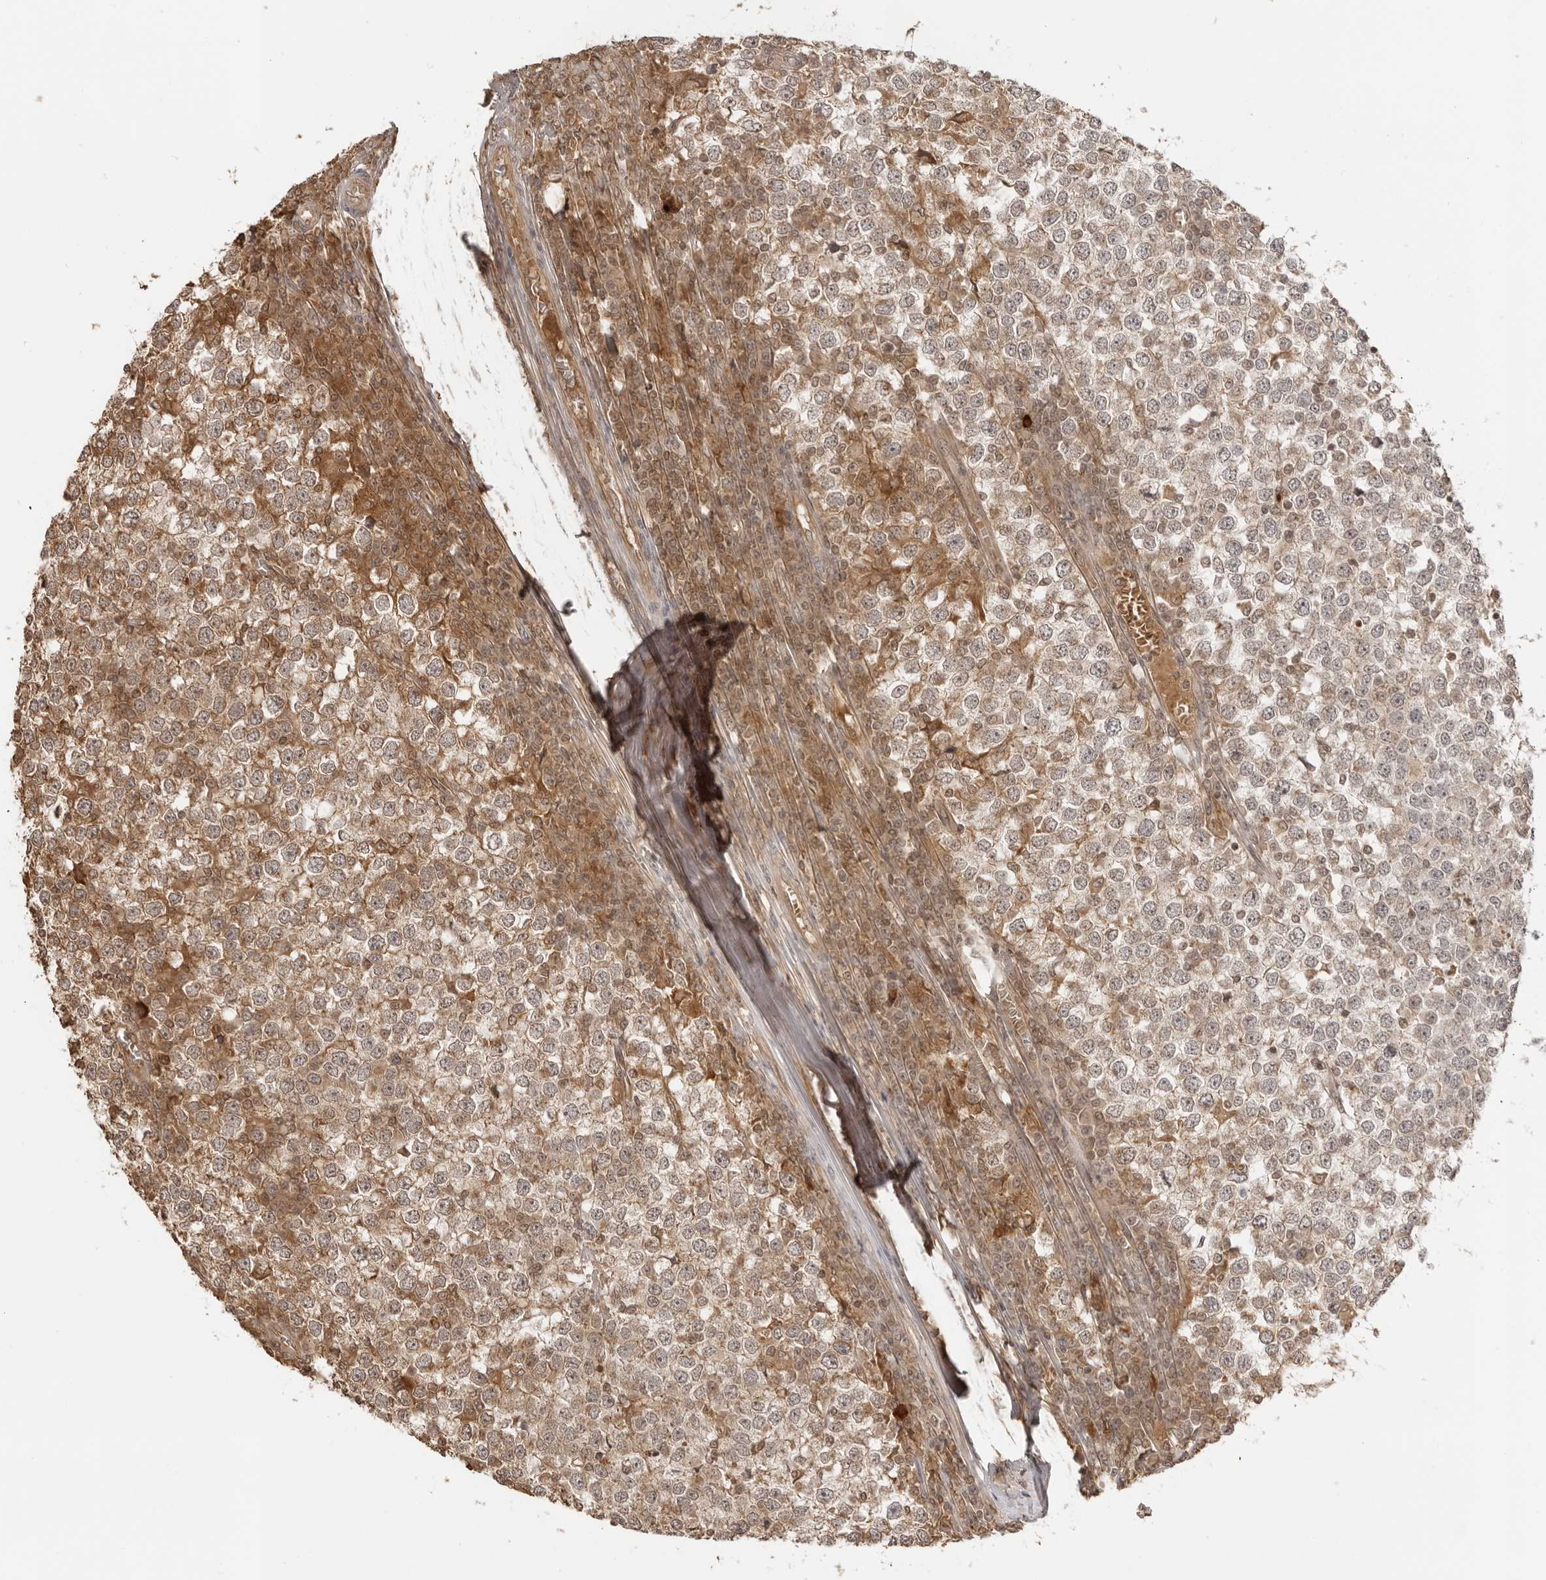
{"staining": {"intensity": "weak", "quantity": "25%-75%", "location": "cytoplasmic/membranous"}, "tissue": "testis cancer", "cell_type": "Tumor cells", "image_type": "cancer", "snomed": [{"axis": "morphology", "description": "Seminoma, NOS"}, {"axis": "topography", "description": "Testis"}], "caption": "Immunohistochemical staining of testis cancer exhibits weak cytoplasmic/membranous protein positivity in approximately 25%-75% of tumor cells.", "gene": "IKBKE", "patient": {"sex": "male", "age": 65}}